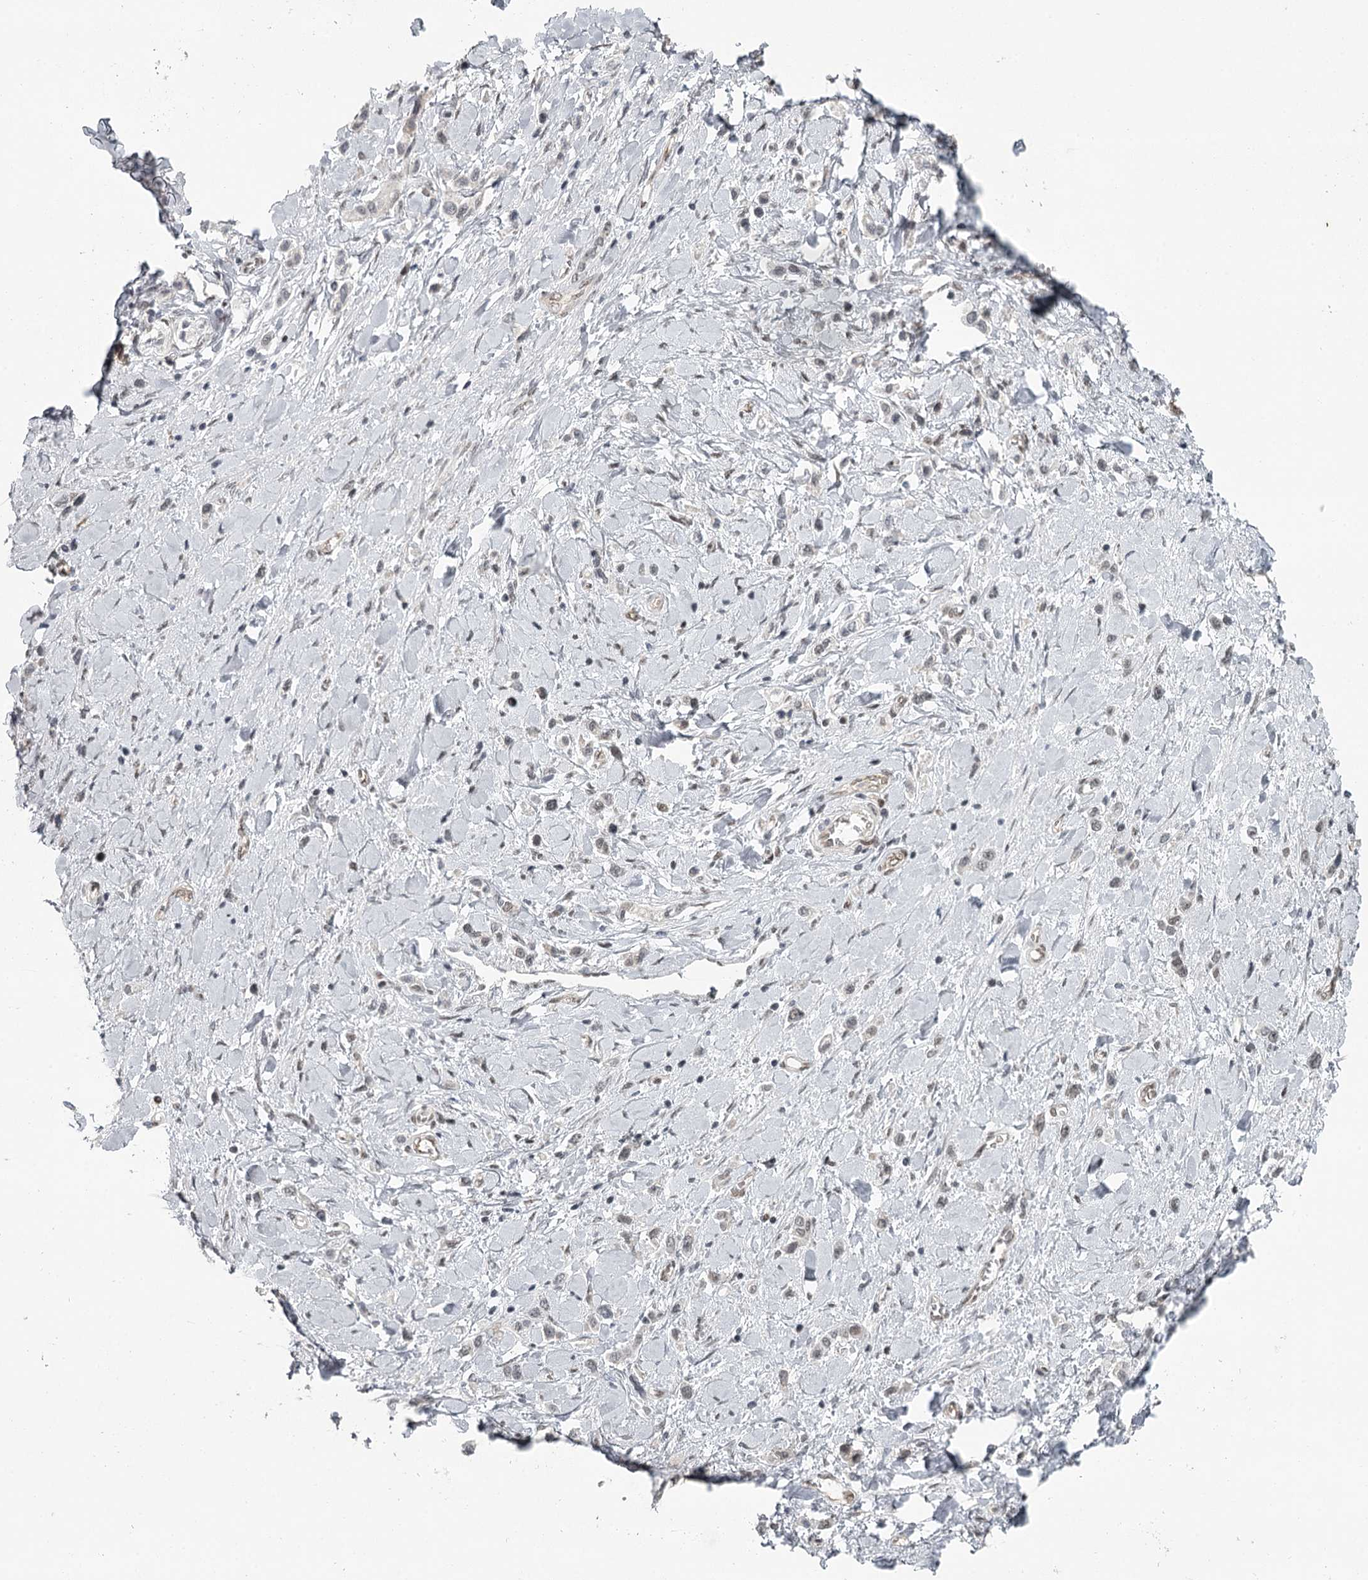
{"staining": {"intensity": "weak", "quantity": ">75%", "location": "nuclear"}, "tissue": "stomach cancer", "cell_type": "Tumor cells", "image_type": "cancer", "snomed": [{"axis": "morphology", "description": "Normal tissue, NOS"}, {"axis": "morphology", "description": "Adenocarcinoma, NOS"}, {"axis": "topography", "description": "Stomach, upper"}, {"axis": "topography", "description": "Stomach"}], "caption": "Immunohistochemical staining of stomach cancer (adenocarcinoma) shows low levels of weak nuclear expression in approximately >75% of tumor cells.", "gene": "FAM13C", "patient": {"sex": "female", "age": 65}}